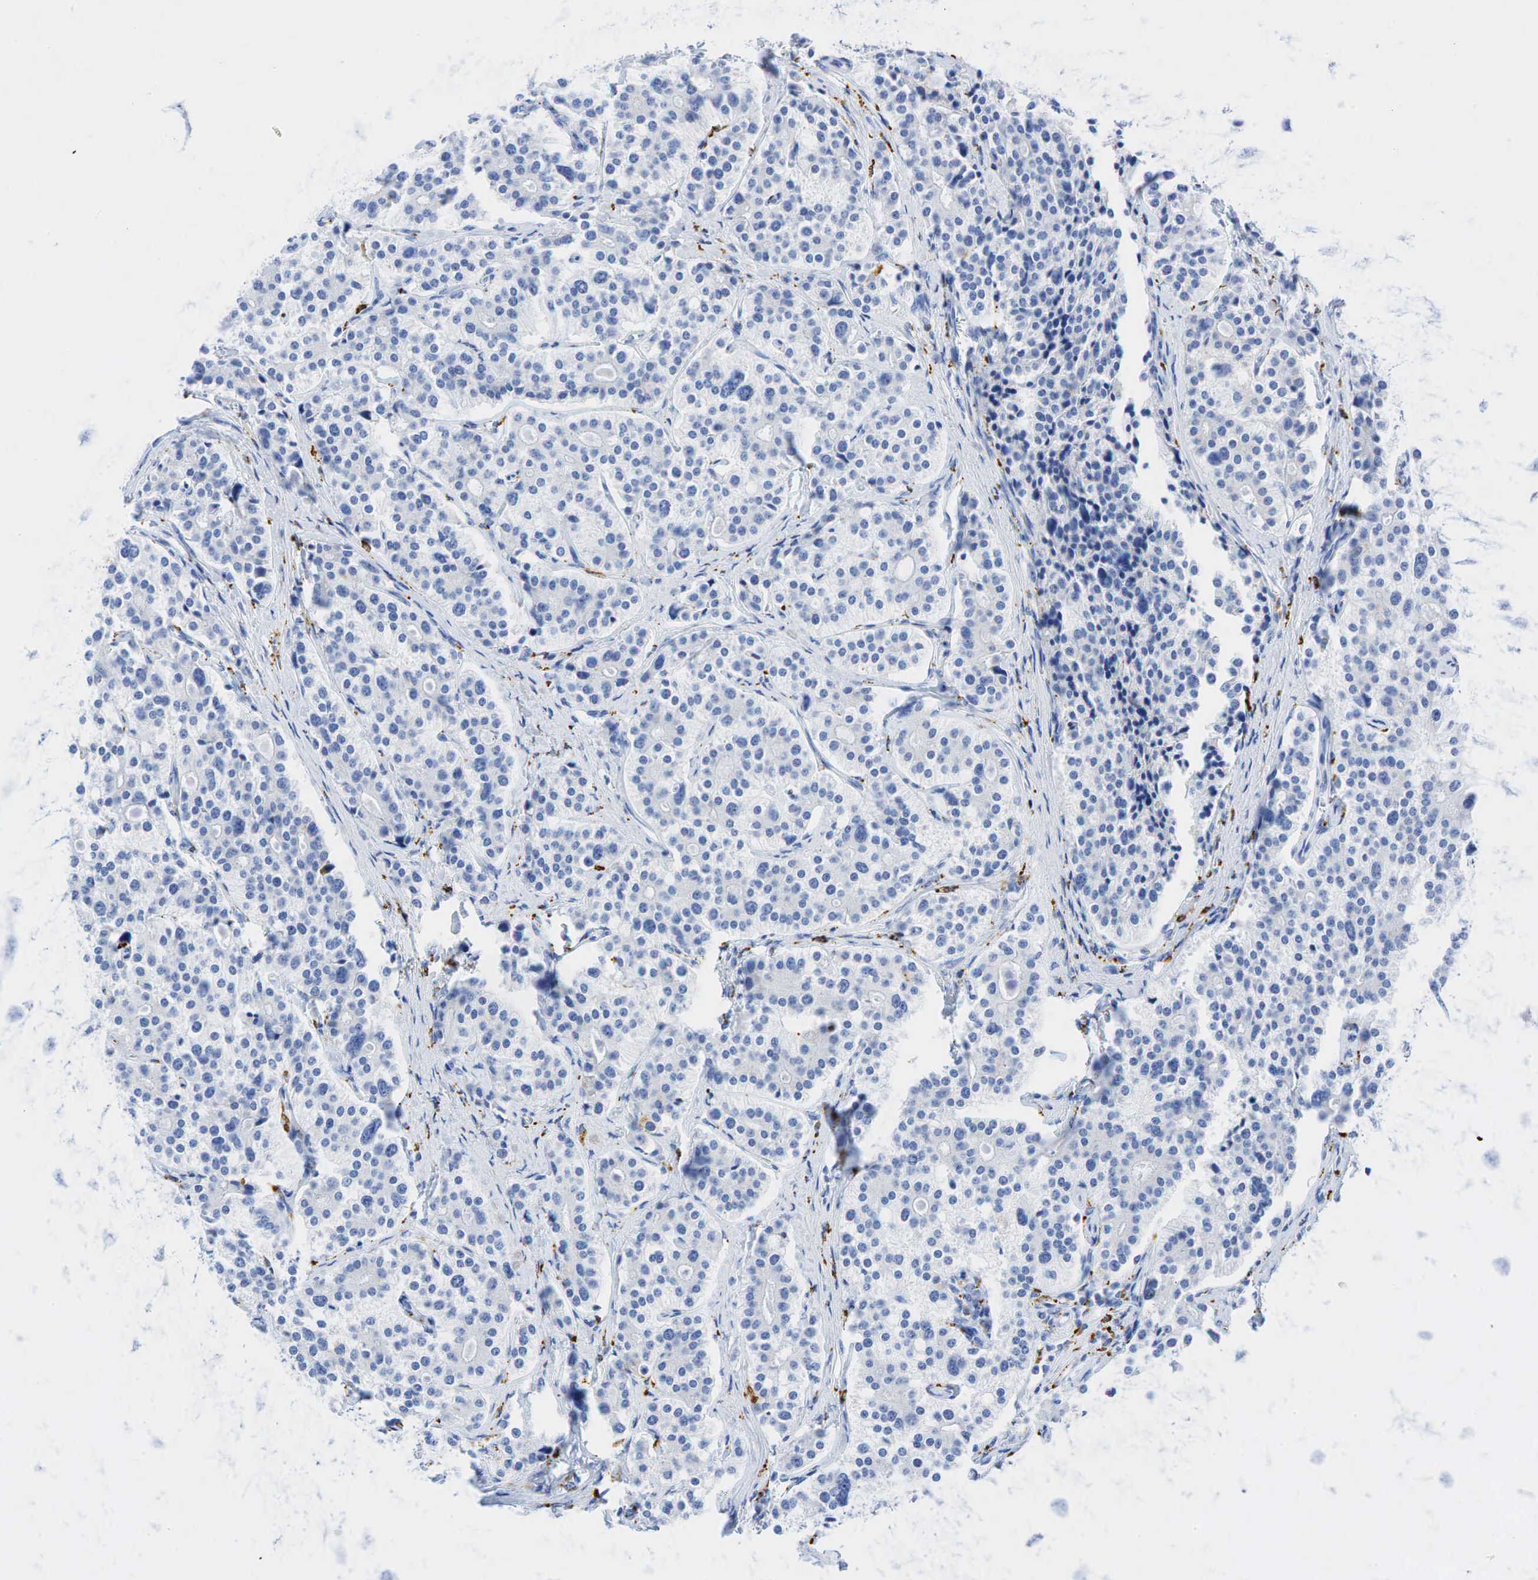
{"staining": {"intensity": "negative", "quantity": "none", "location": "none"}, "tissue": "carcinoid", "cell_type": "Tumor cells", "image_type": "cancer", "snomed": [{"axis": "morphology", "description": "Carcinoid, malignant, NOS"}, {"axis": "topography", "description": "Small intestine"}], "caption": "Protein analysis of carcinoid (malignant) shows no significant positivity in tumor cells.", "gene": "CD68", "patient": {"sex": "male", "age": 63}}